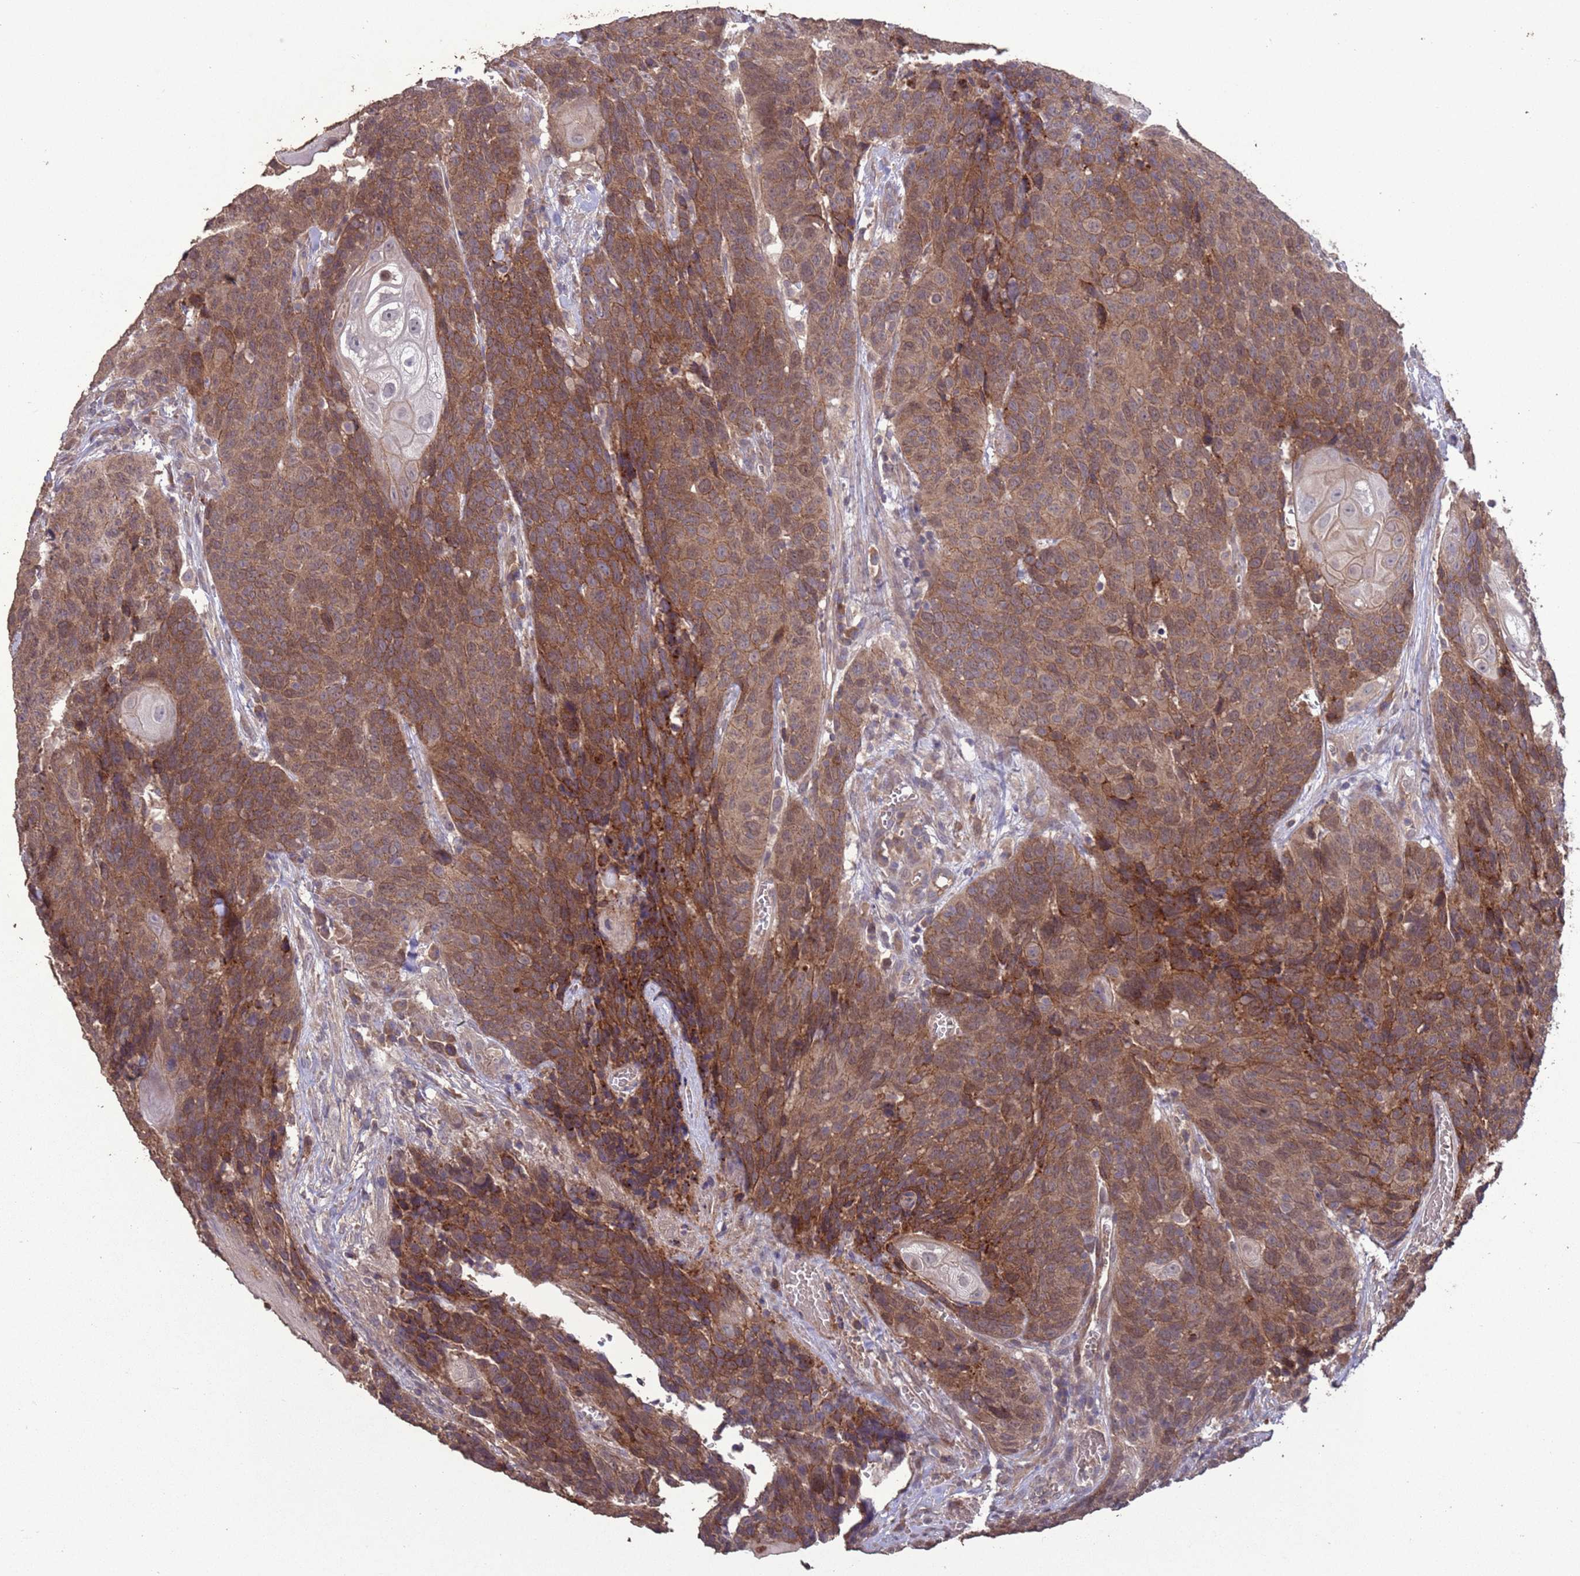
{"staining": {"intensity": "strong", "quantity": "25%-75%", "location": "cytoplasmic/membranous"}, "tissue": "head and neck cancer", "cell_type": "Tumor cells", "image_type": "cancer", "snomed": [{"axis": "morphology", "description": "Squamous cell carcinoma, NOS"}, {"axis": "topography", "description": "Head-Neck"}], "caption": "Strong cytoplasmic/membranous expression for a protein is identified in about 25%-75% of tumor cells of head and neck cancer (squamous cell carcinoma) using immunohistochemistry.", "gene": "SLC9B2", "patient": {"sex": "male", "age": 66}}